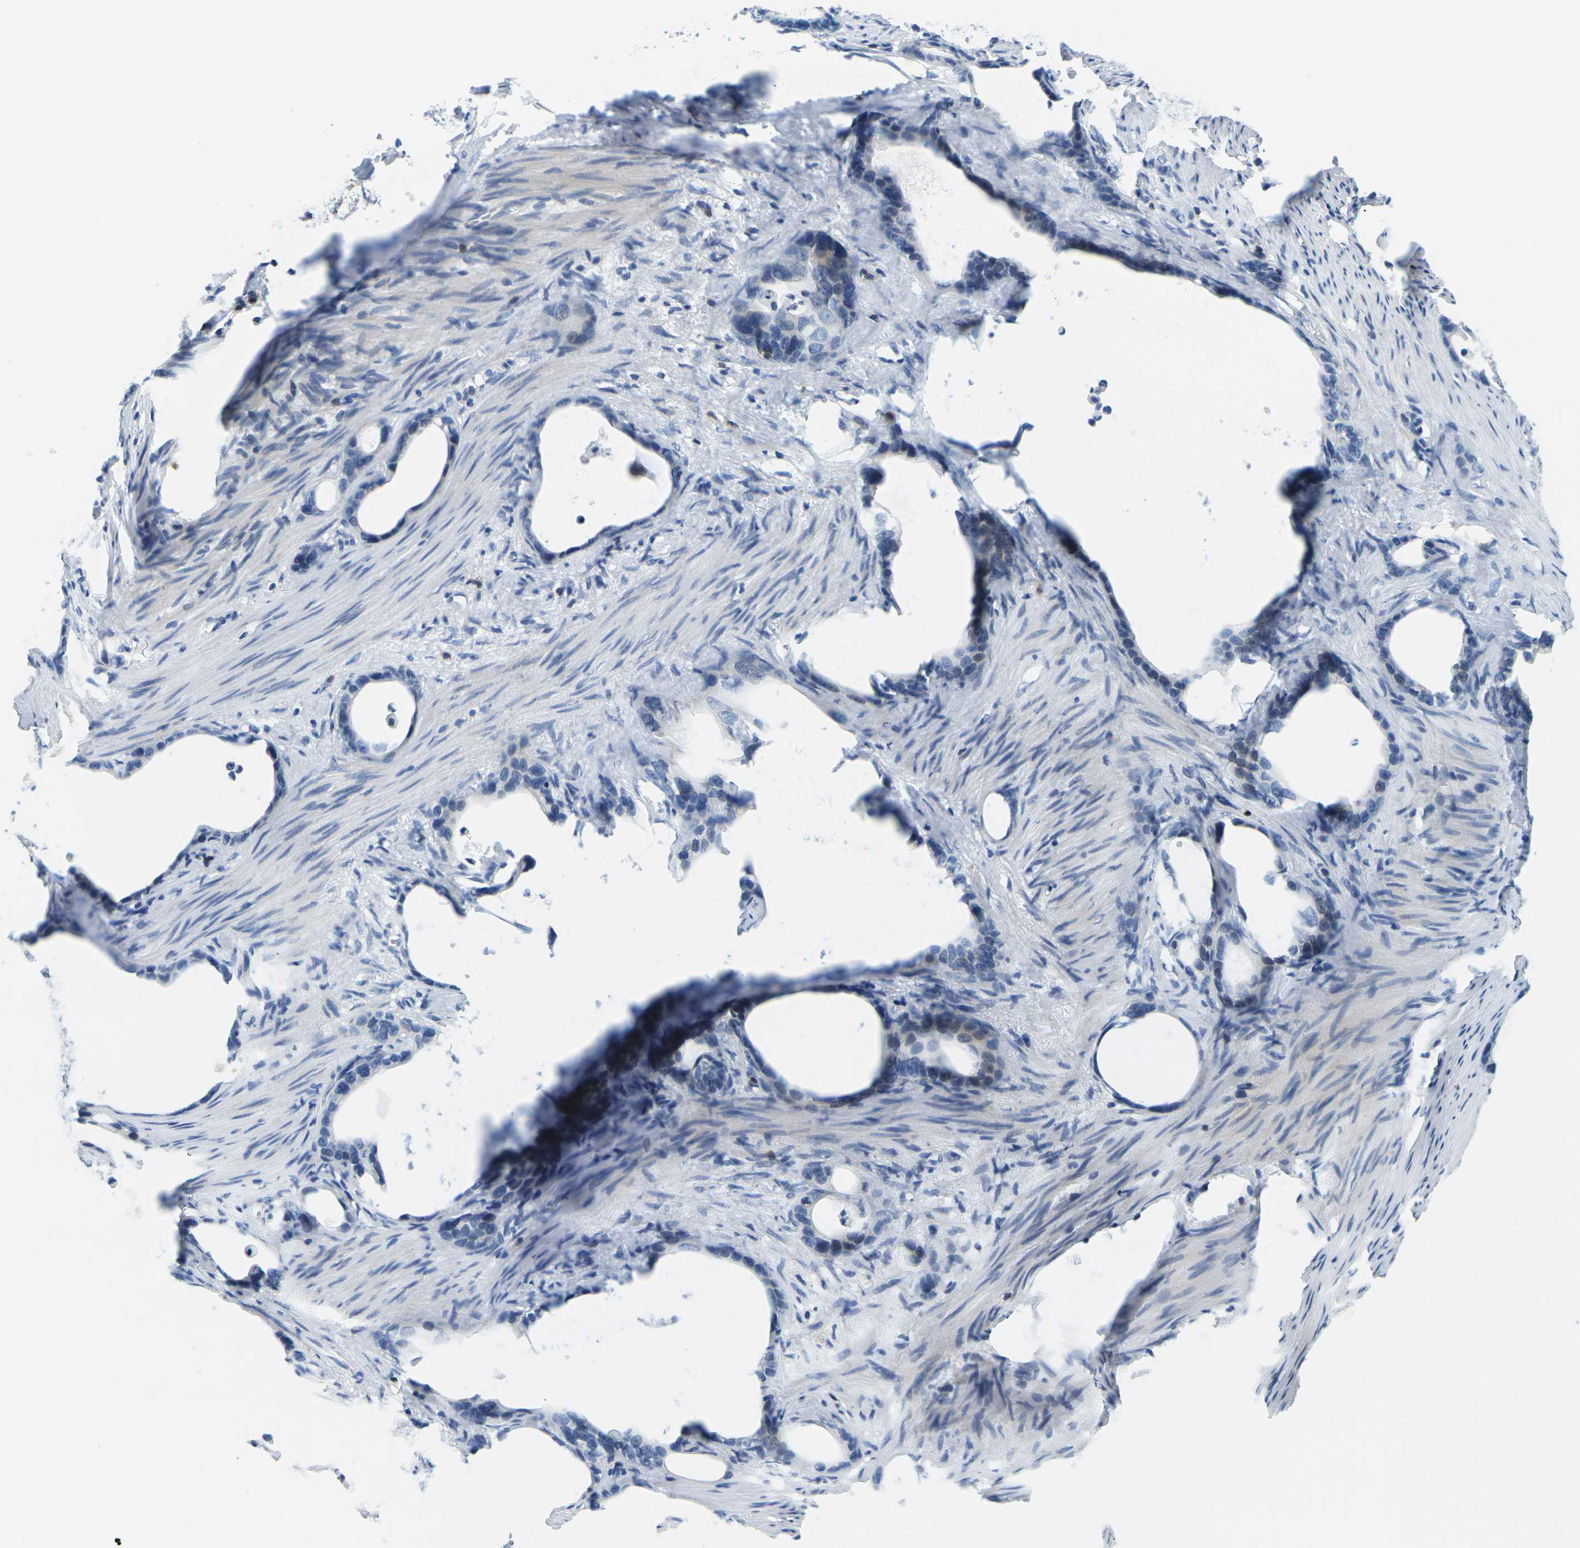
{"staining": {"intensity": "negative", "quantity": "none", "location": "none"}, "tissue": "stomach cancer", "cell_type": "Tumor cells", "image_type": "cancer", "snomed": [{"axis": "morphology", "description": "Adenocarcinoma, NOS"}, {"axis": "topography", "description": "Stomach"}], "caption": "The IHC photomicrograph has no significant expression in tumor cells of adenocarcinoma (stomach) tissue. (DAB immunohistochemistry with hematoxylin counter stain).", "gene": "CD3D", "patient": {"sex": "female", "age": 75}}